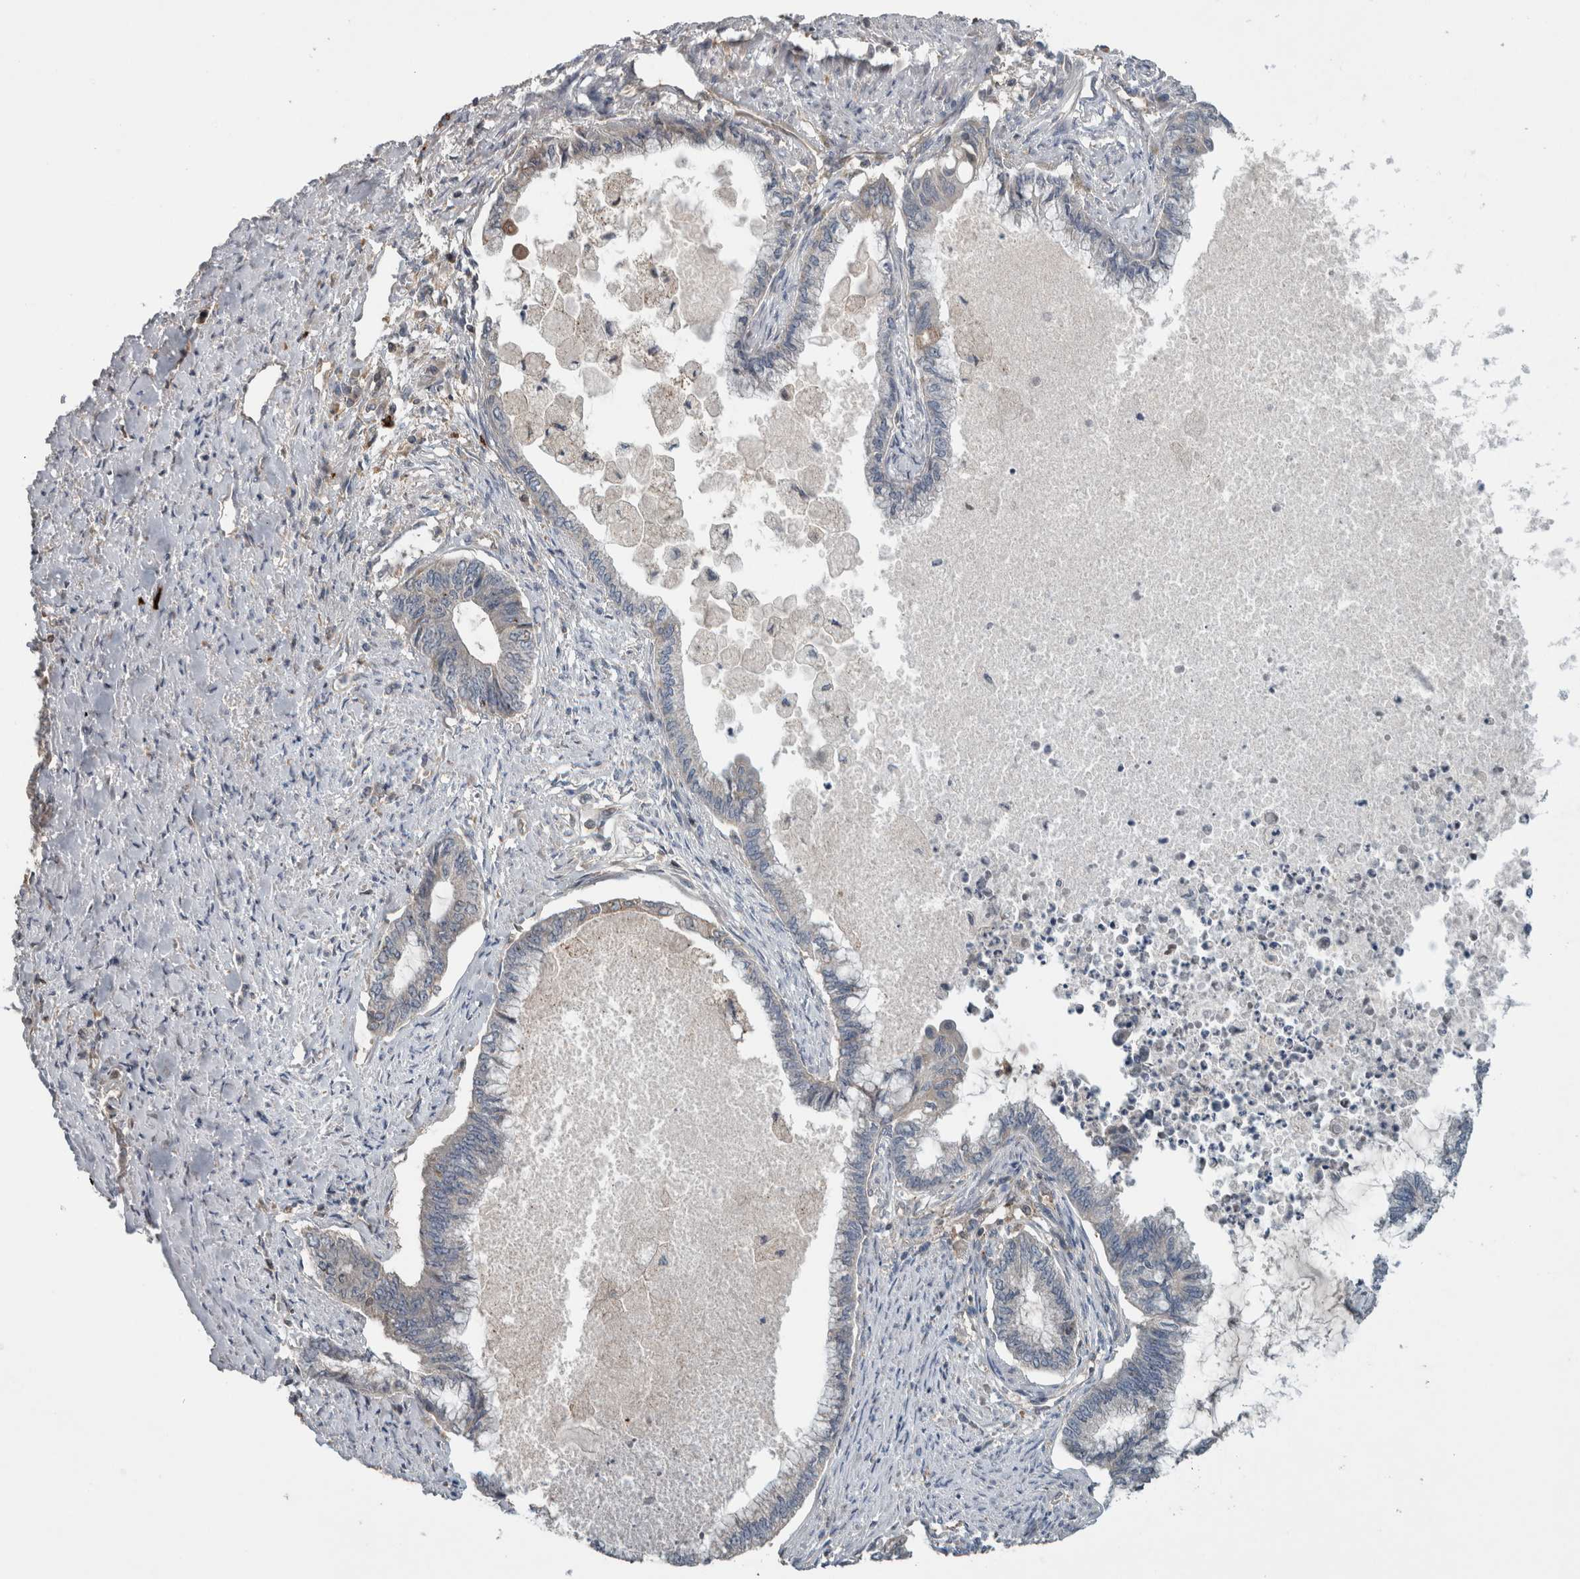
{"staining": {"intensity": "negative", "quantity": "none", "location": "none"}, "tissue": "endometrial cancer", "cell_type": "Tumor cells", "image_type": "cancer", "snomed": [{"axis": "morphology", "description": "Adenocarcinoma, NOS"}, {"axis": "topography", "description": "Endometrium"}], "caption": "Immunohistochemical staining of adenocarcinoma (endometrial) demonstrates no significant staining in tumor cells.", "gene": "TARBP1", "patient": {"sex": "female", "age": 86}}